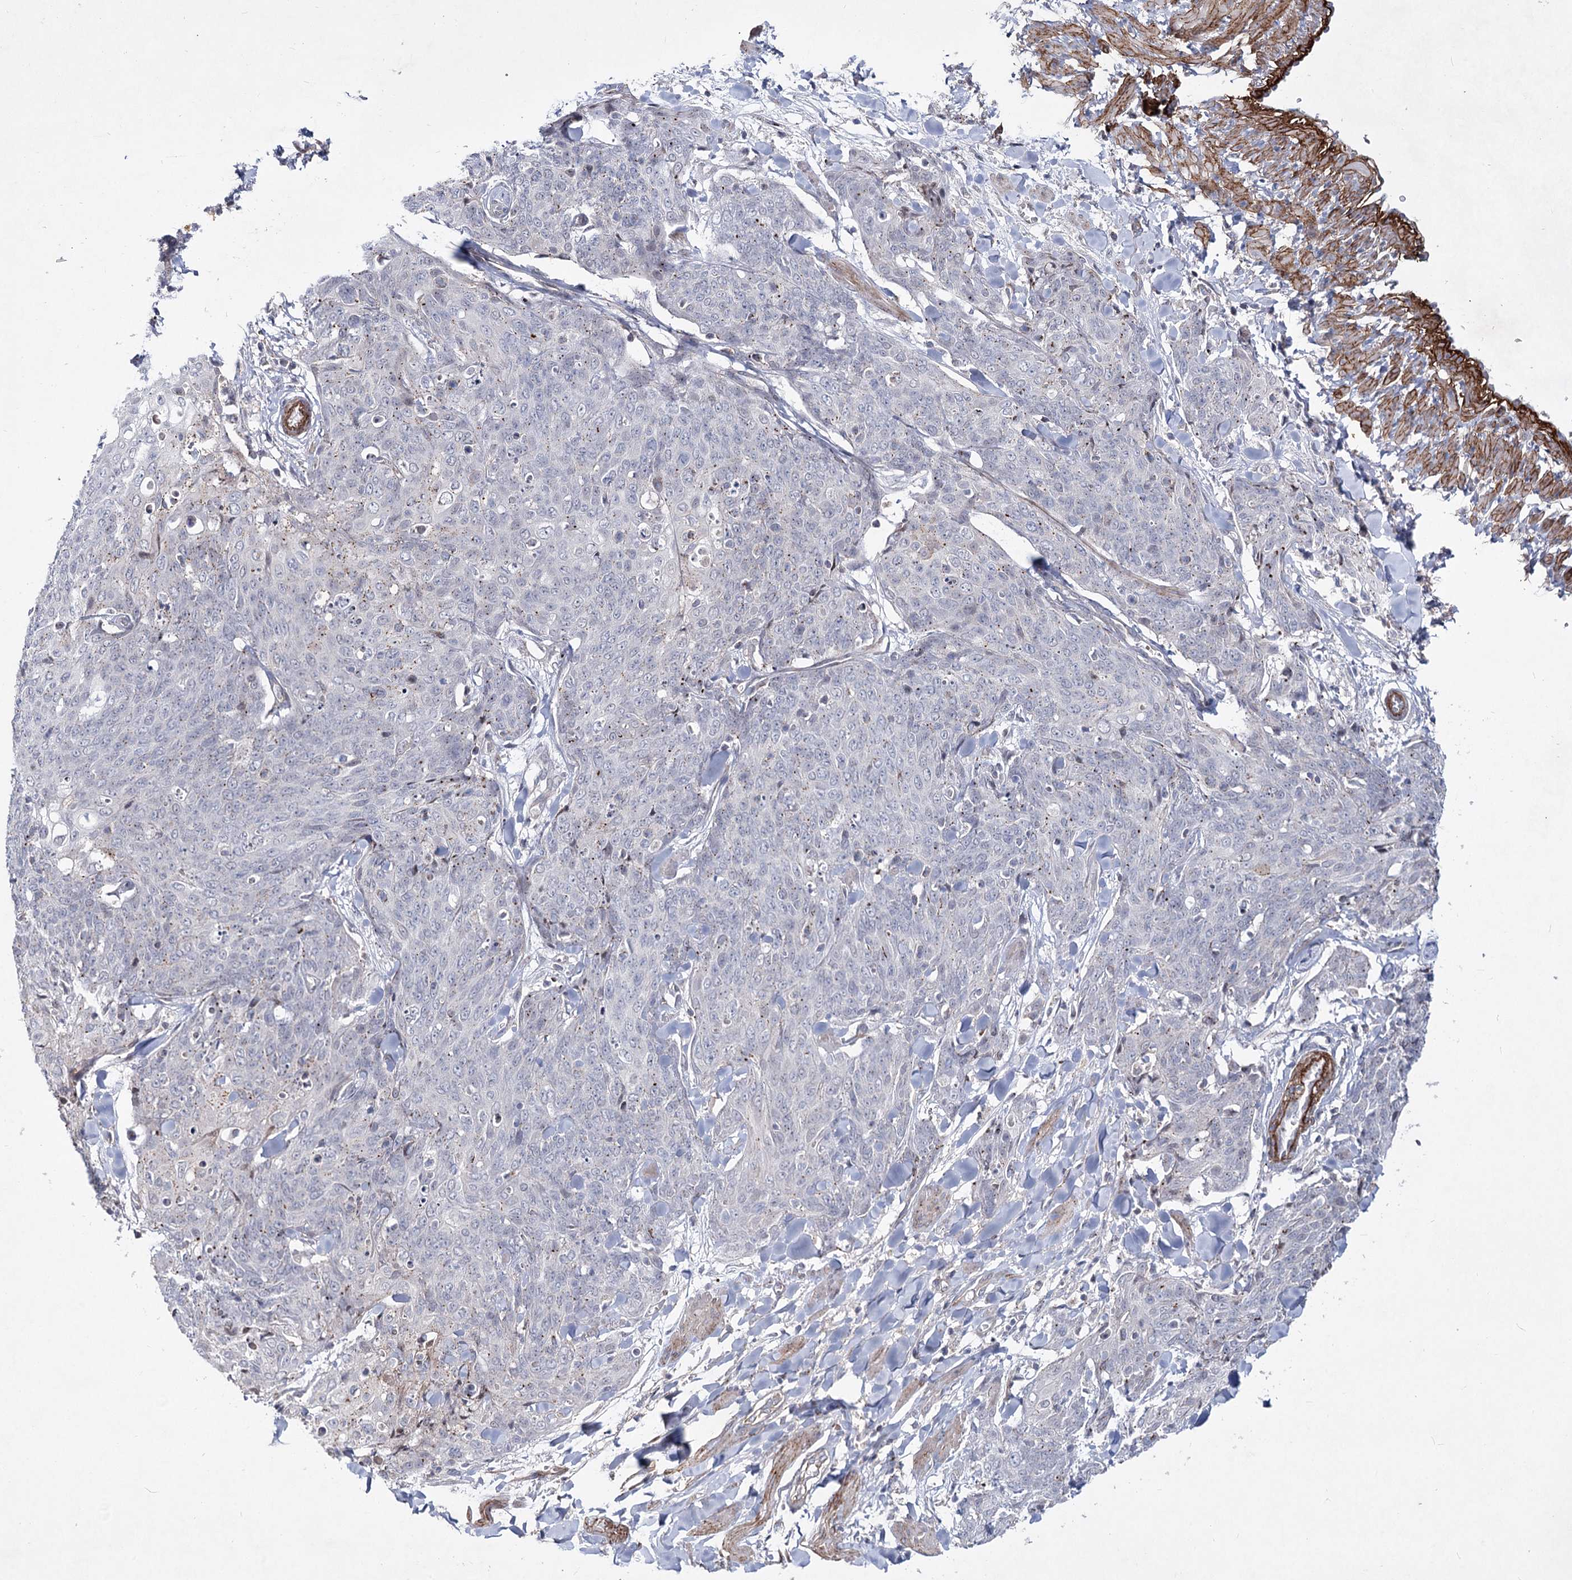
{"staining": {"intensity": "negative", "quantity": "none", "location": "none"}, "tissue": "skin cancer", "cell_type": "Tumor cells", "image_type": "cancer", "snomed": [{"axis": "morphology", "description": "Squamous cell carcinoma, NOS"}, {"axis": "topography", "description": "Skin"}, {"axis": "topography", "description": "Vulva"}], "caption": "High magnification brightfield microscopy of skin cancer (squamous cell carcinoma) stained with DAB (3,3'-diaminobenzidine) (brown) and counterstained with hematoxylin (blue): tumor cells show no significant staining.", "gene": "ATL2", "patient": {"sex": "female", "age": 85}}